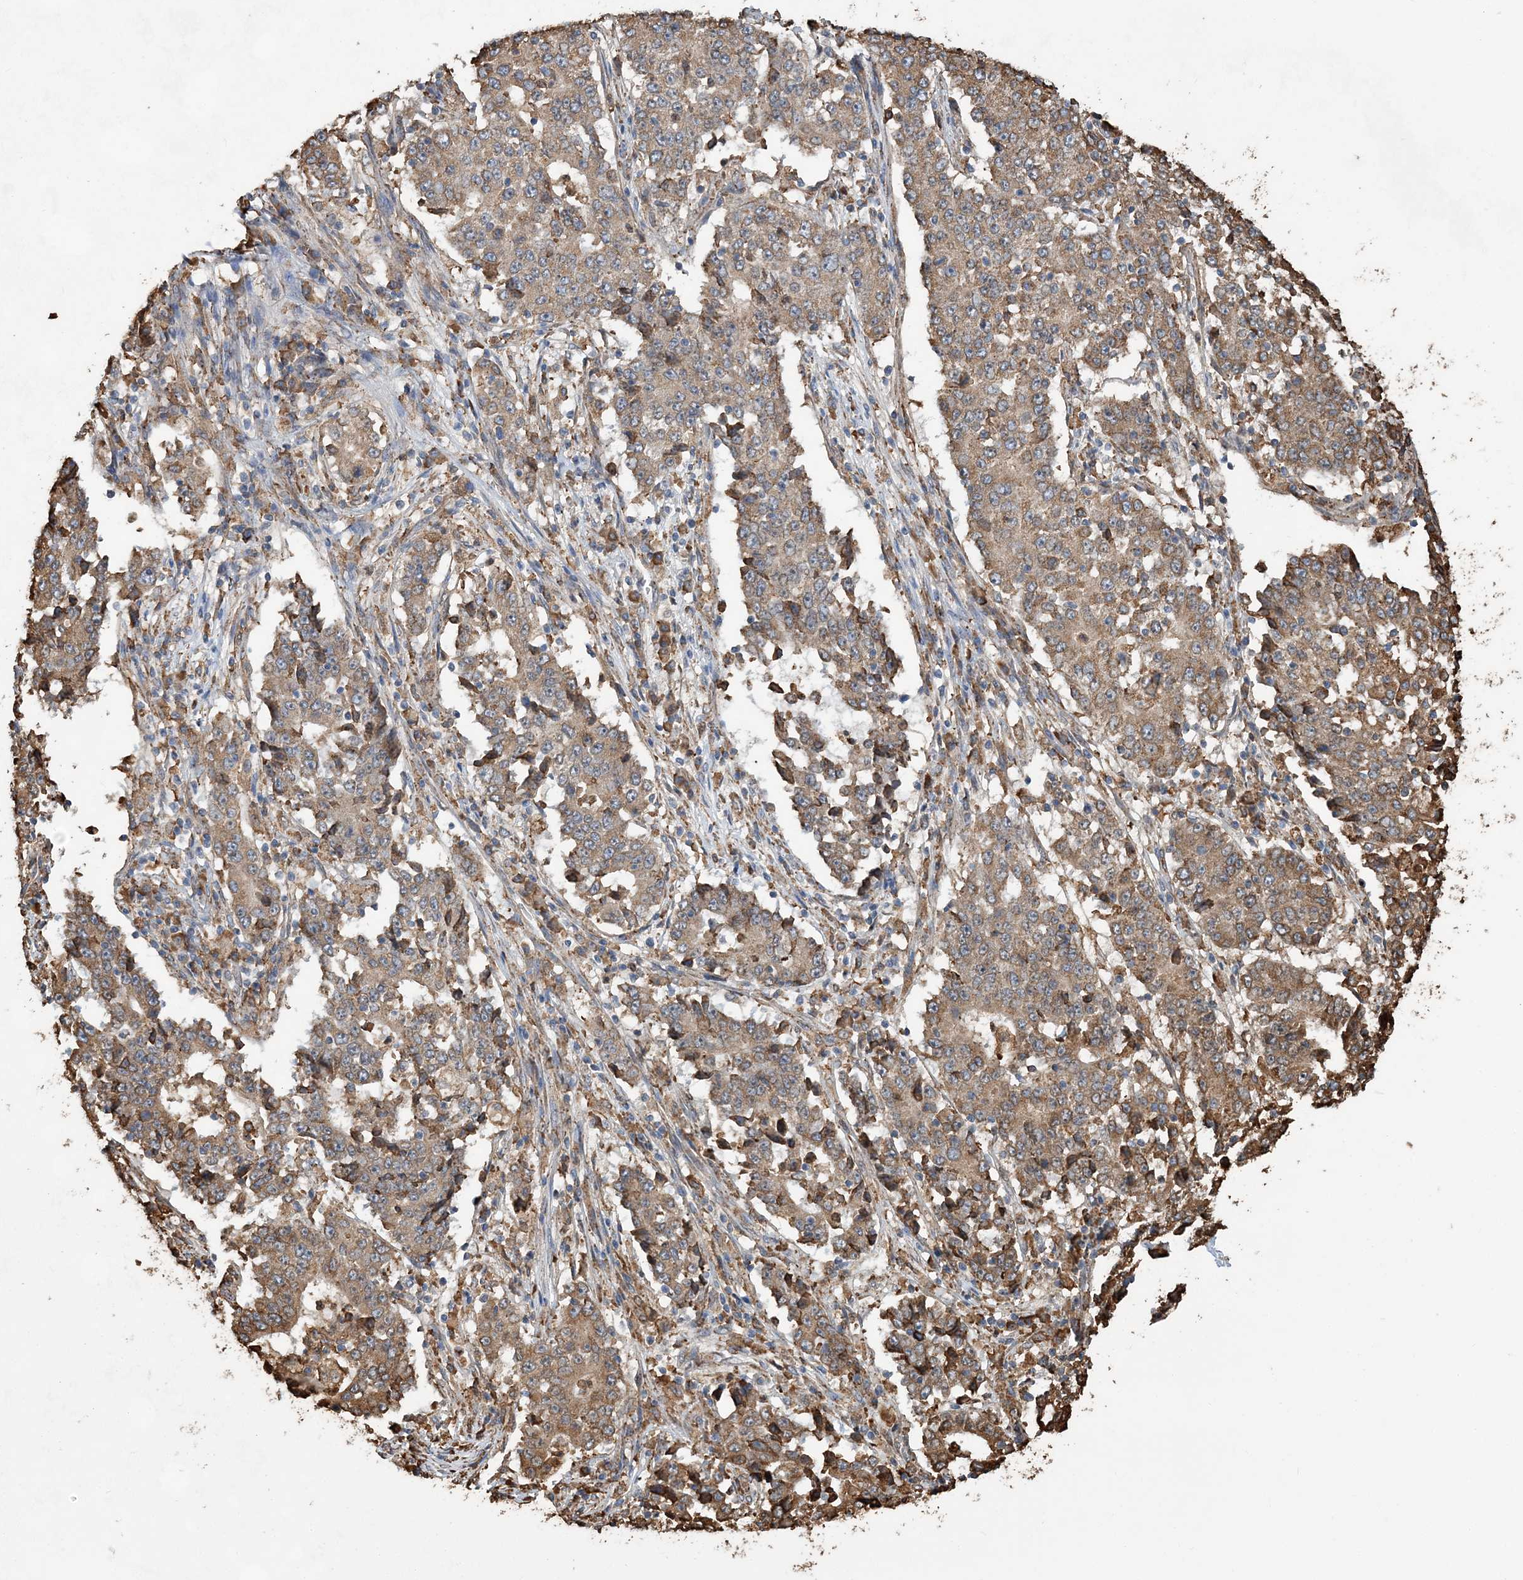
{"staining": {"intensity": "moderate", "quantity": ">75%", "location": "cytoplasmic/membranous"}, "tissue": "stomach cancer", "cell_type": "Tumor cells", "image_type": "cancer", "snomed": [{"axis": "morphology", "description": "Adenocarcinoma, NOS"}, {"axis": "topography", "description": "Stomach"}], "caption": "Moderate cytoplasmic/membranous positivity for a protein is appreciated in approximately >75% of tumor cells of stomach adenocarcinoma using immunohistochemistry.", "gene": "WDR12", "patient": {"sex": "male", "age": 59}}